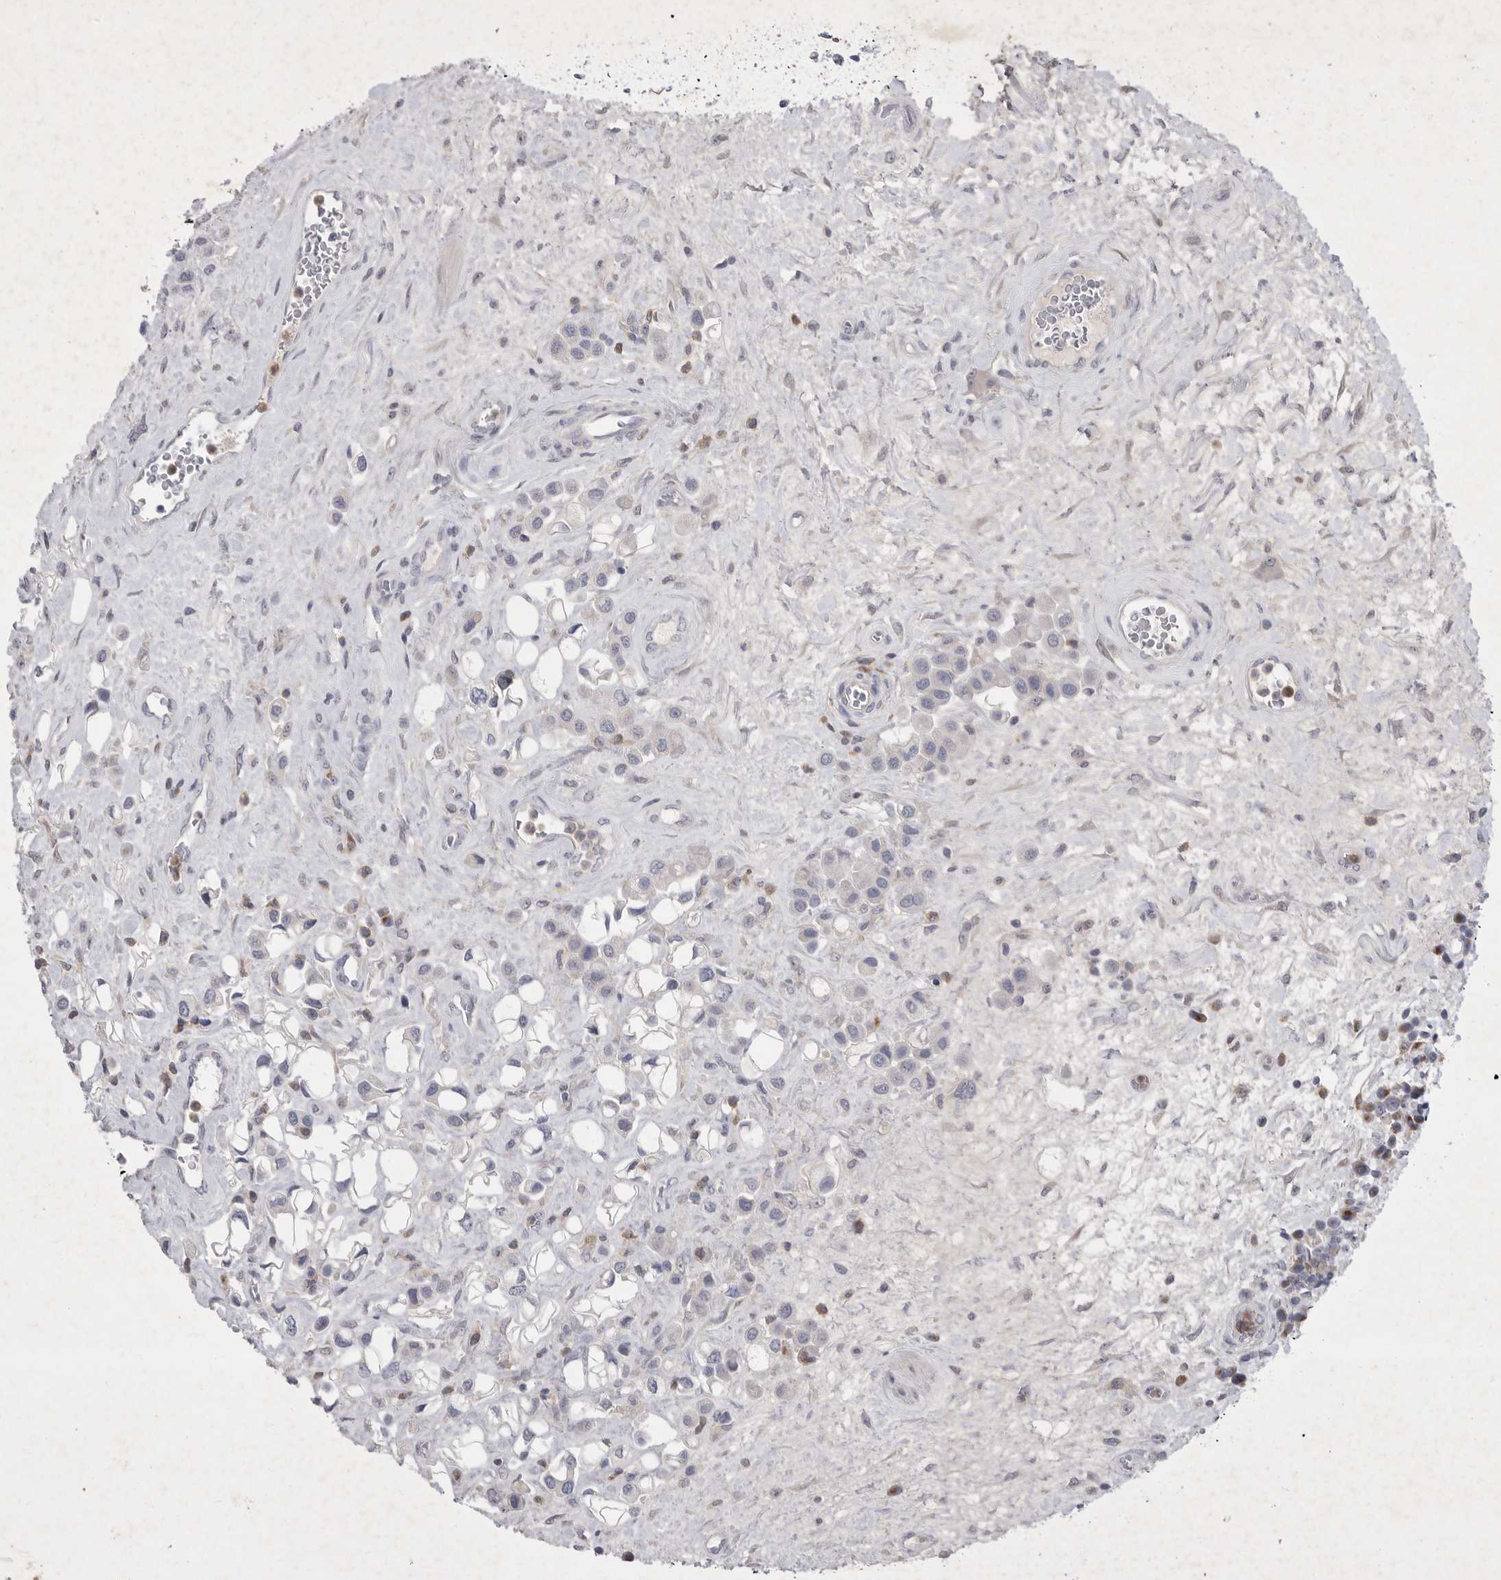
{"staining": {"intensity": "negative", "quantity": "none", "location": "none"}, "tissue": "urothelial cancer", "cell_type": "Tumor cells", "image_type": "cancer", "snomed": [{"axis": "morphology", "description": "Urothelial carcinoma, High grade"}, {"axis": "topography", "description": "Urinary bladder"}], "caption": "Urothelial cancer was stained to show a protein in brown. There is no significant positivity in tumor cells. The staining was performed using DAB to visualize the protein expression in brown, while the nuclei were stained in blue with hematoxylin (Magnification: 20x).", "gene": "SIGLEC10", "patient": {"sex": "male", "age": 50}}